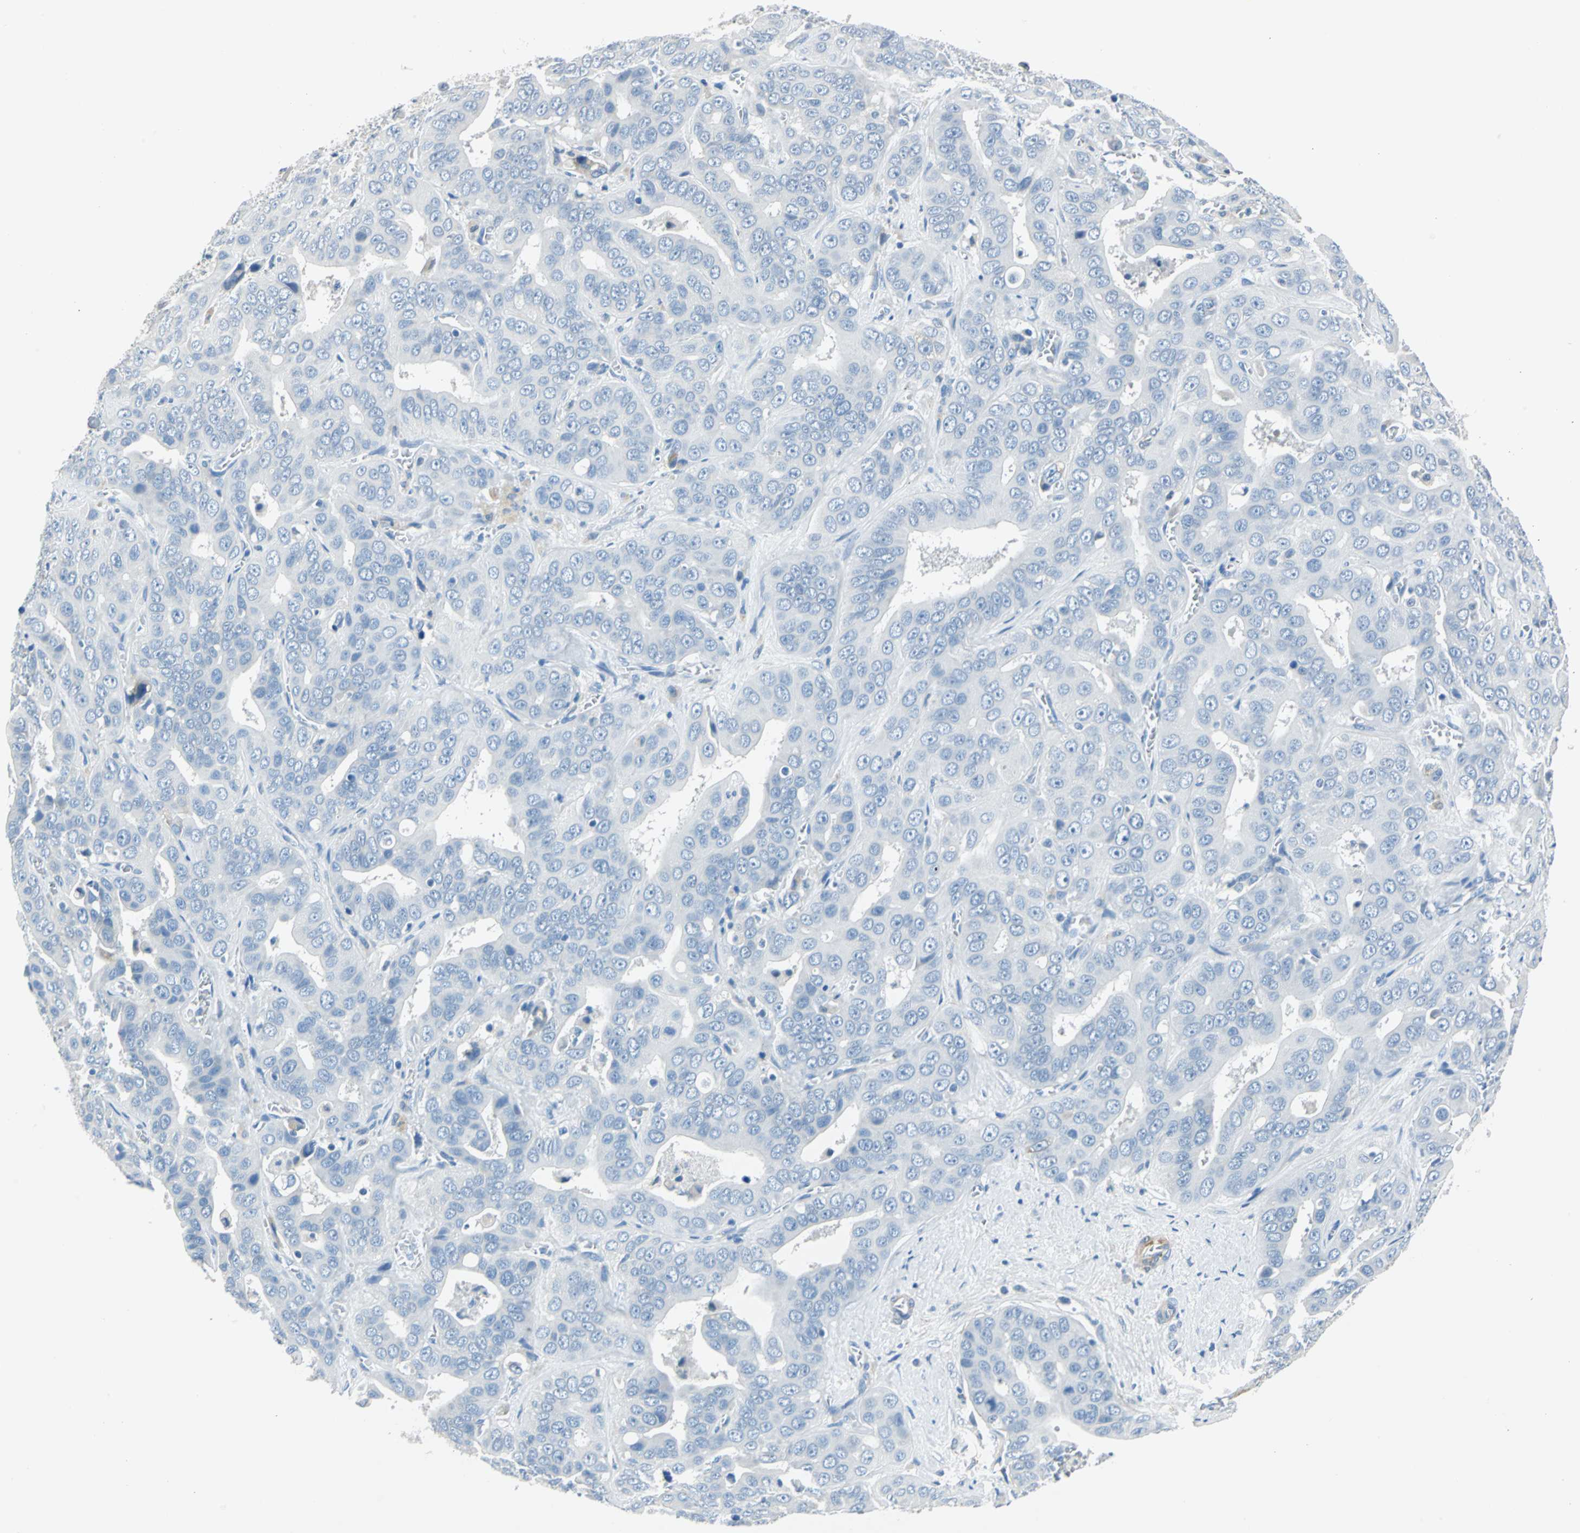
{"staining": {"intensity": "negative", "quantity": "none", "location": "none"}, "tissue": "liver cancer", "cell_type": "Tumor cells", "image_type": "cancer", "snomed": [{"axis": "morphology", "description": "Cholangiocarcinoma"}, {"axis": "topography", "description": "Liver"}], "caption": "DAB (3,3'-diaminobenzidine) immunohistochemical staining of liver cholangiocarcinoma exhibits no significant positivity in tumor cells.", "gene": "AKAP12", "patient": {"sex": "female", "age": 52}}